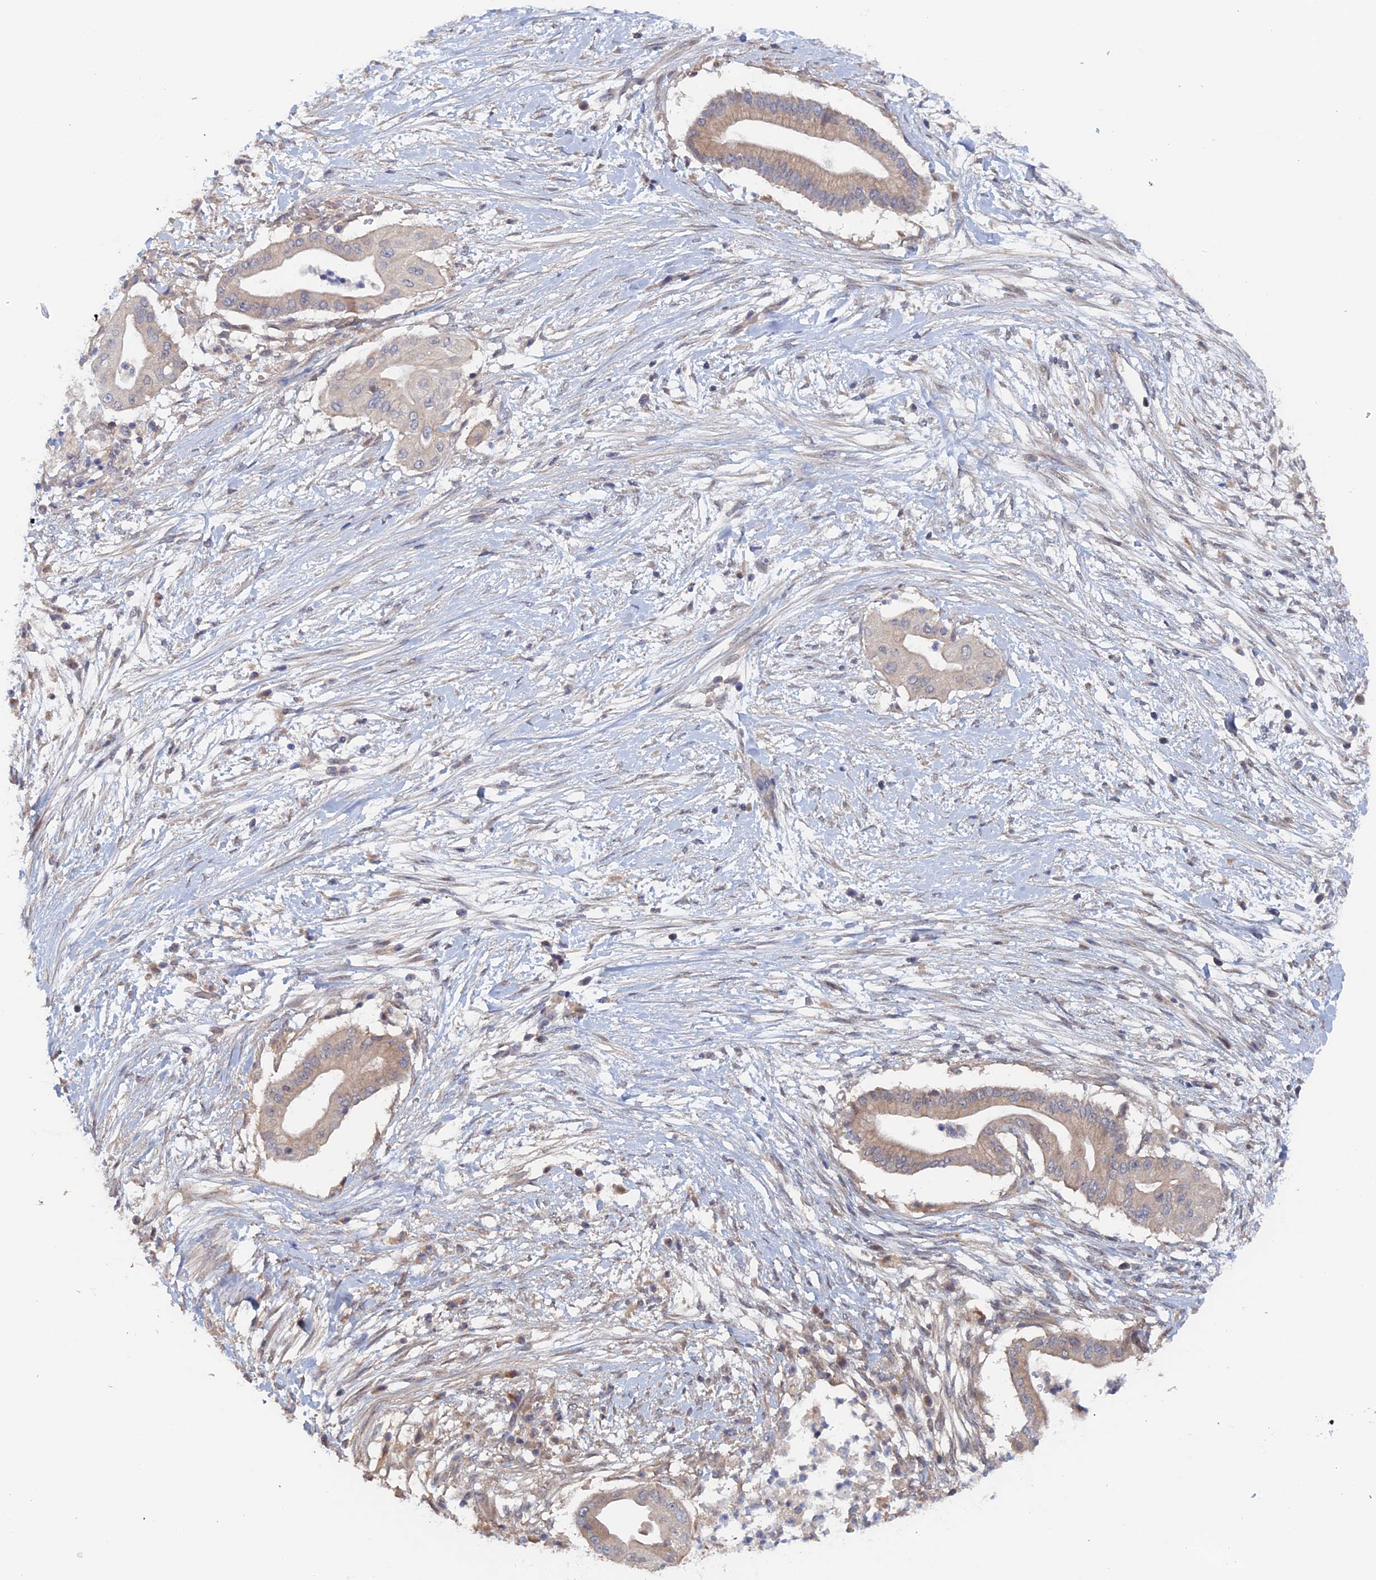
{"staining": {"intensity": "negative", "quantity": "none", "location": "none"}, "tissue": "pancreatic cancer", "cell_type": "Tumor cells", "image_type": "cancer", "snomed": [{"axis": "morphology", "description": "Adenocarcinoma, NOS"}, {"axis": "topography", "description": "Pancreas"}], "caption": "An immunohistochemistry image of adenocarcinoma (pancreatic) is shown. There is no staining in tumor cells of adenocarcinoma (pancreatic).", "gene": "ELOVL6", "patient": {"sex": "male", "age": 68}}